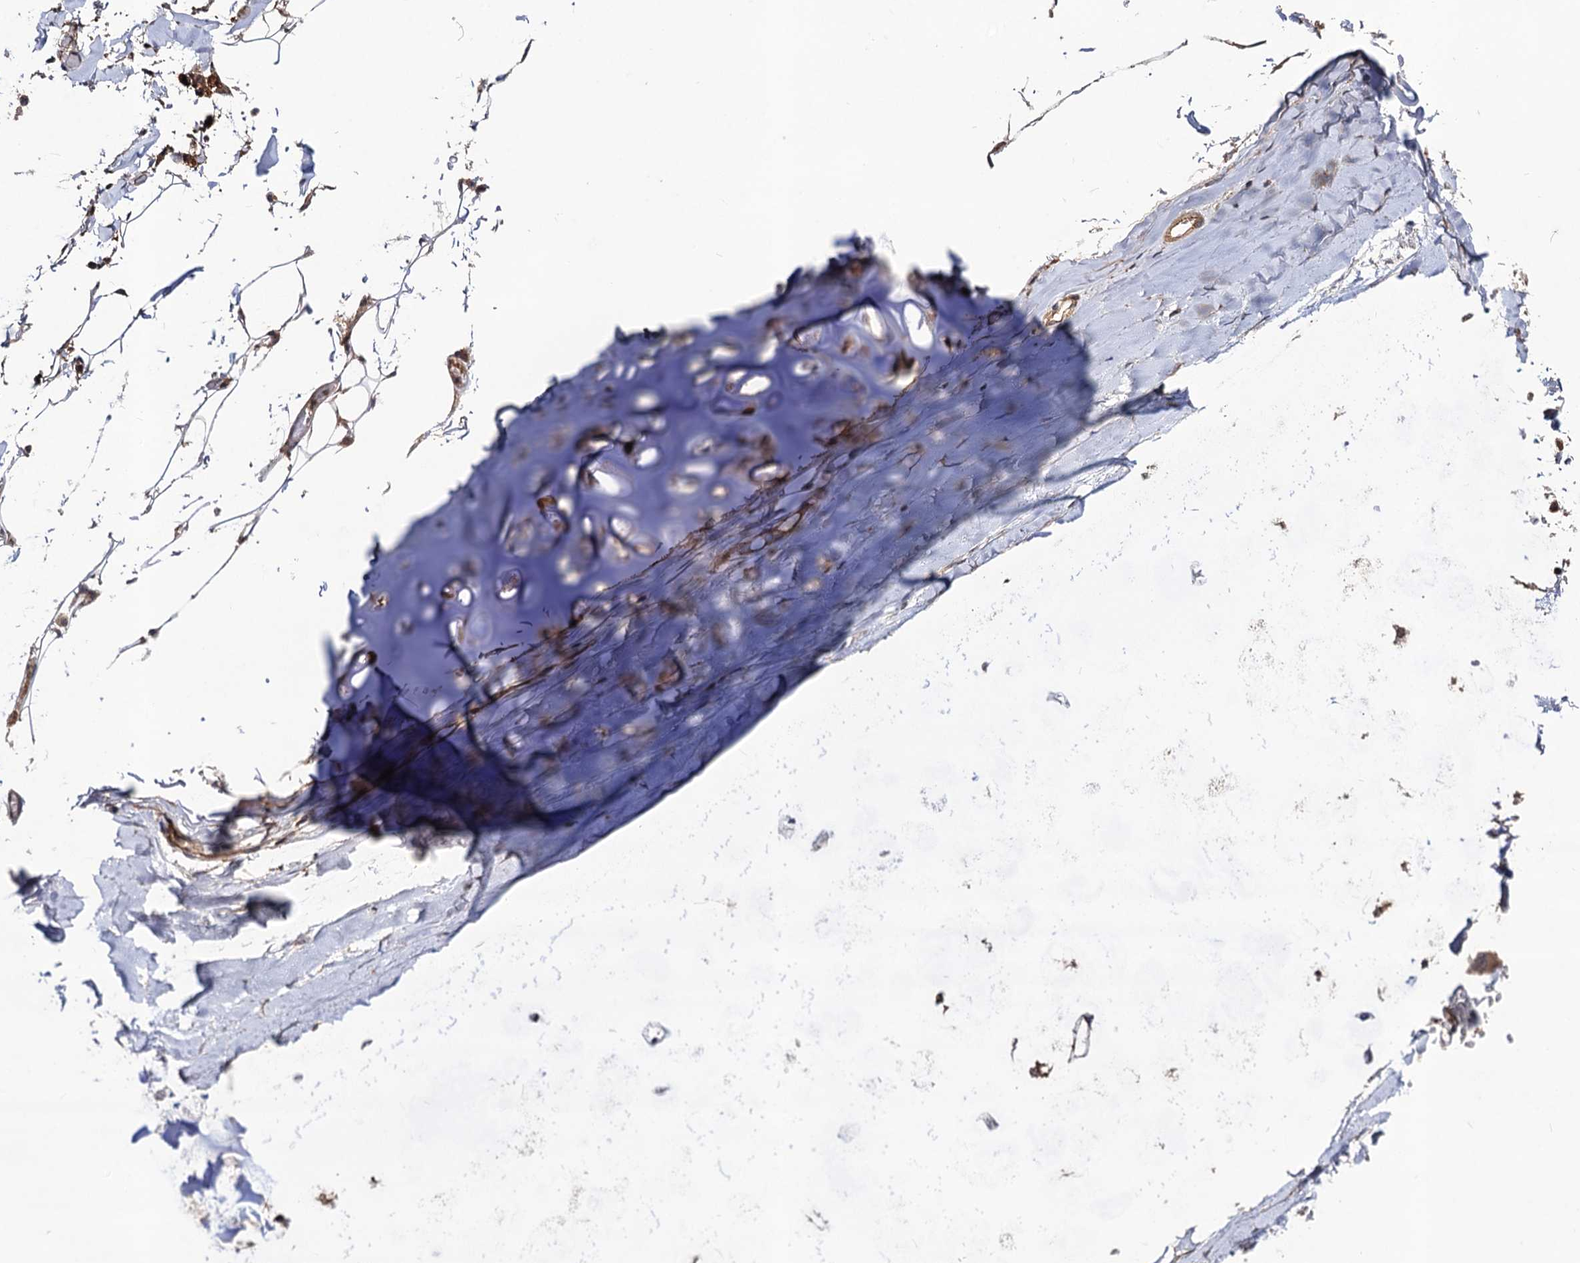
{"staining": {"intensity": "weak", "quantity": ">75%", "location": "nuclear"}, "tissue": "adipose tissue", "cell_type": "Adipocytes", "image_type": "normal", "snomed": [{"axis": "morphology", "description": "Normal tissue, NOS"}, {"axis": "topography", "description": "Bronchus"}], "caption": "An immunohistochemistry photomicrograph of unremarkable tissue is shown. Protein staining in brown labels weak nuclear positivity in adipose tissue within adipocytes.", "gene": "KXD1", "patient": {"sex": "male", "age": 66}}